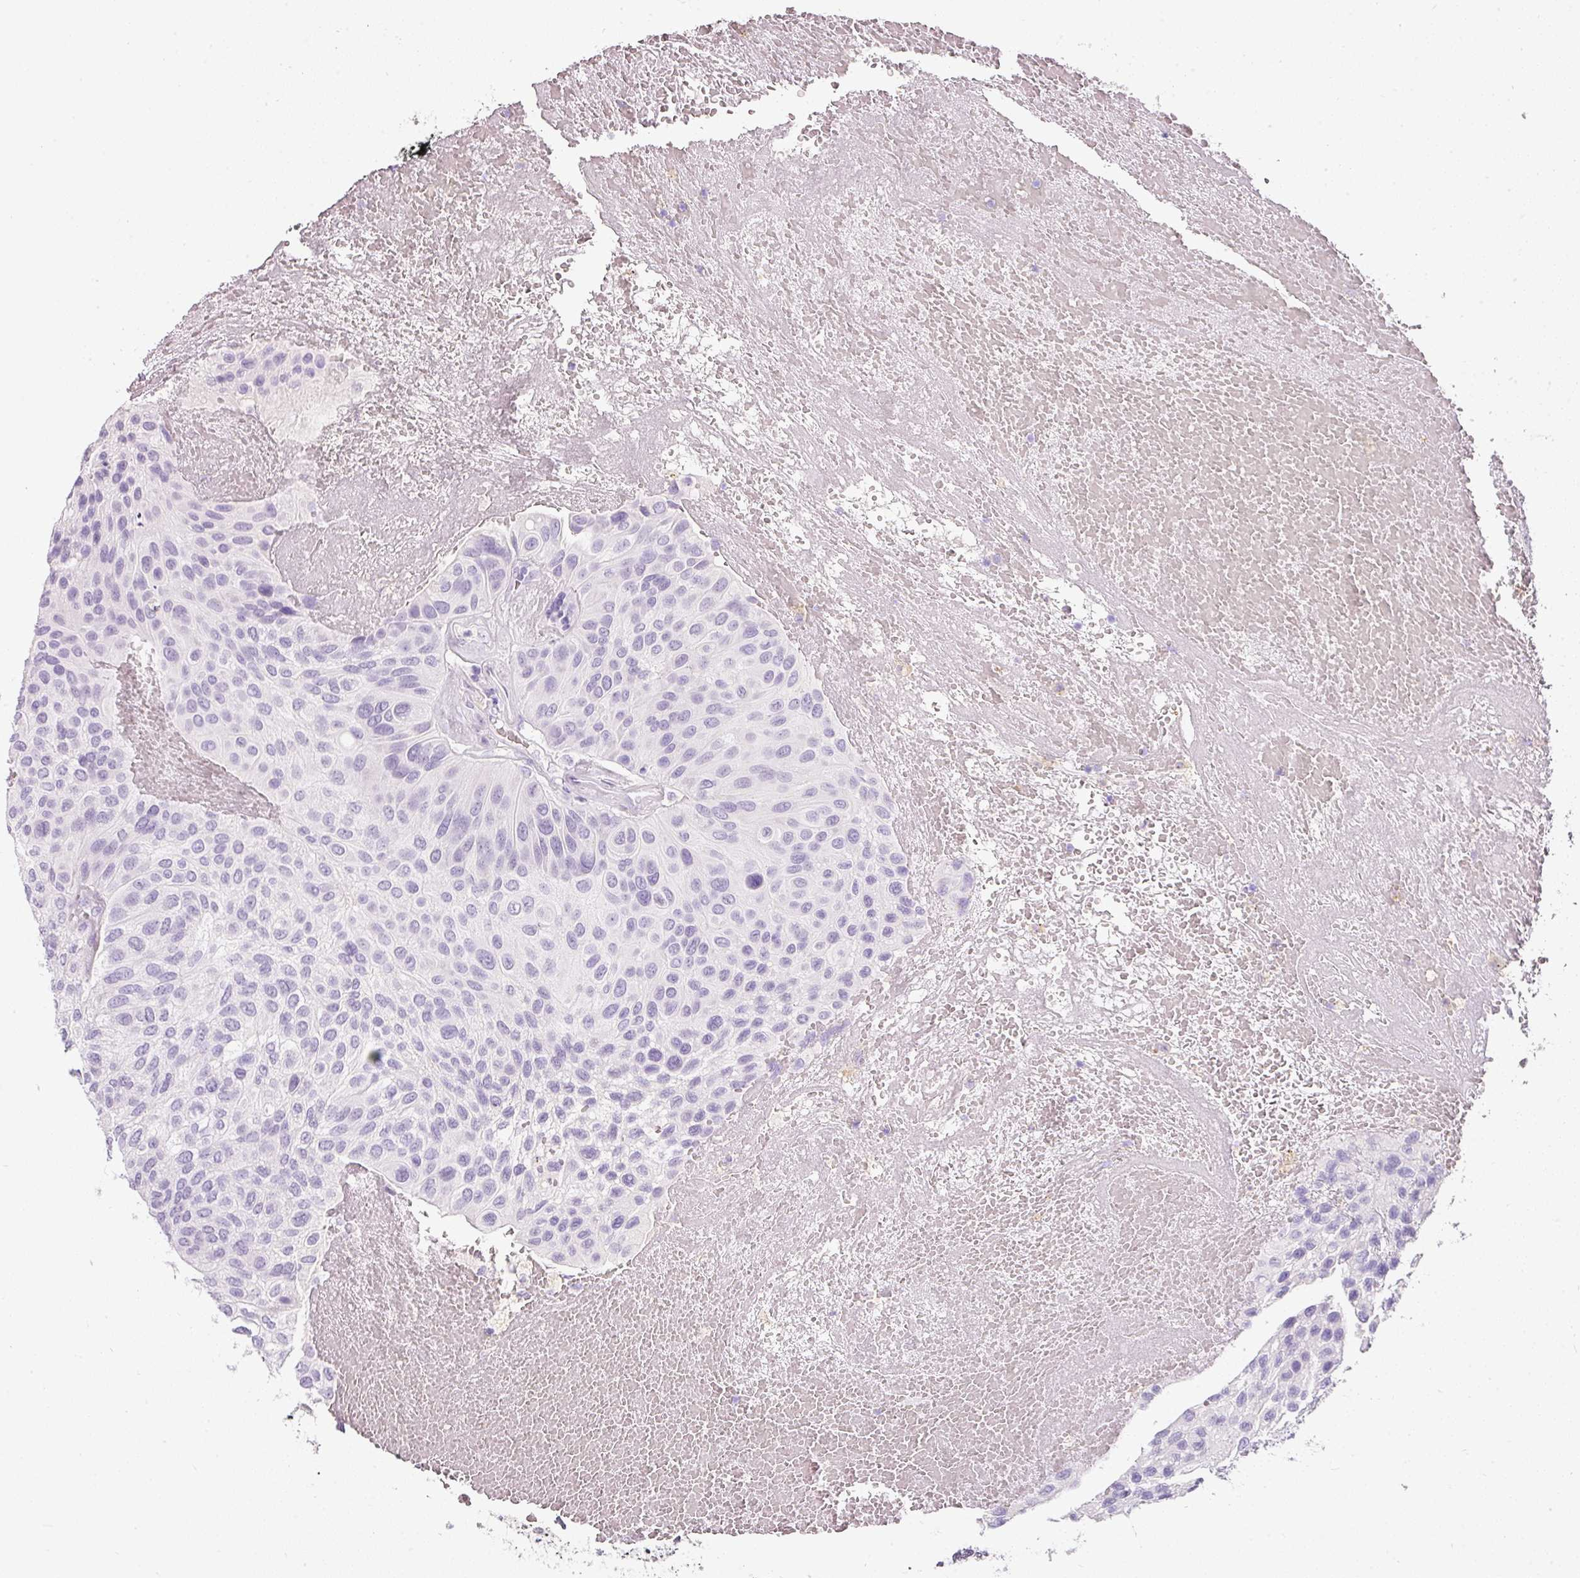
{"staining": {"intensity": "negative", "quantity": "none", "location": "none"}, "tissue": "urothelial cancer", "cell_type": "Tumor cells", "image_type": "cancer", "snomed": [{"axis": "morphology", "description": "Urothelial carcinoma, High grade"}, {"axis": "topography", "description": "Urinary bladder"}], "caption": "Immunohistochemistry histopathology image of human urothelial cancer stained for a protein (brown), which displays no expression in tumor cells.", "gene": "DNM1", "patient": {"sex": "male", "age": 66}}